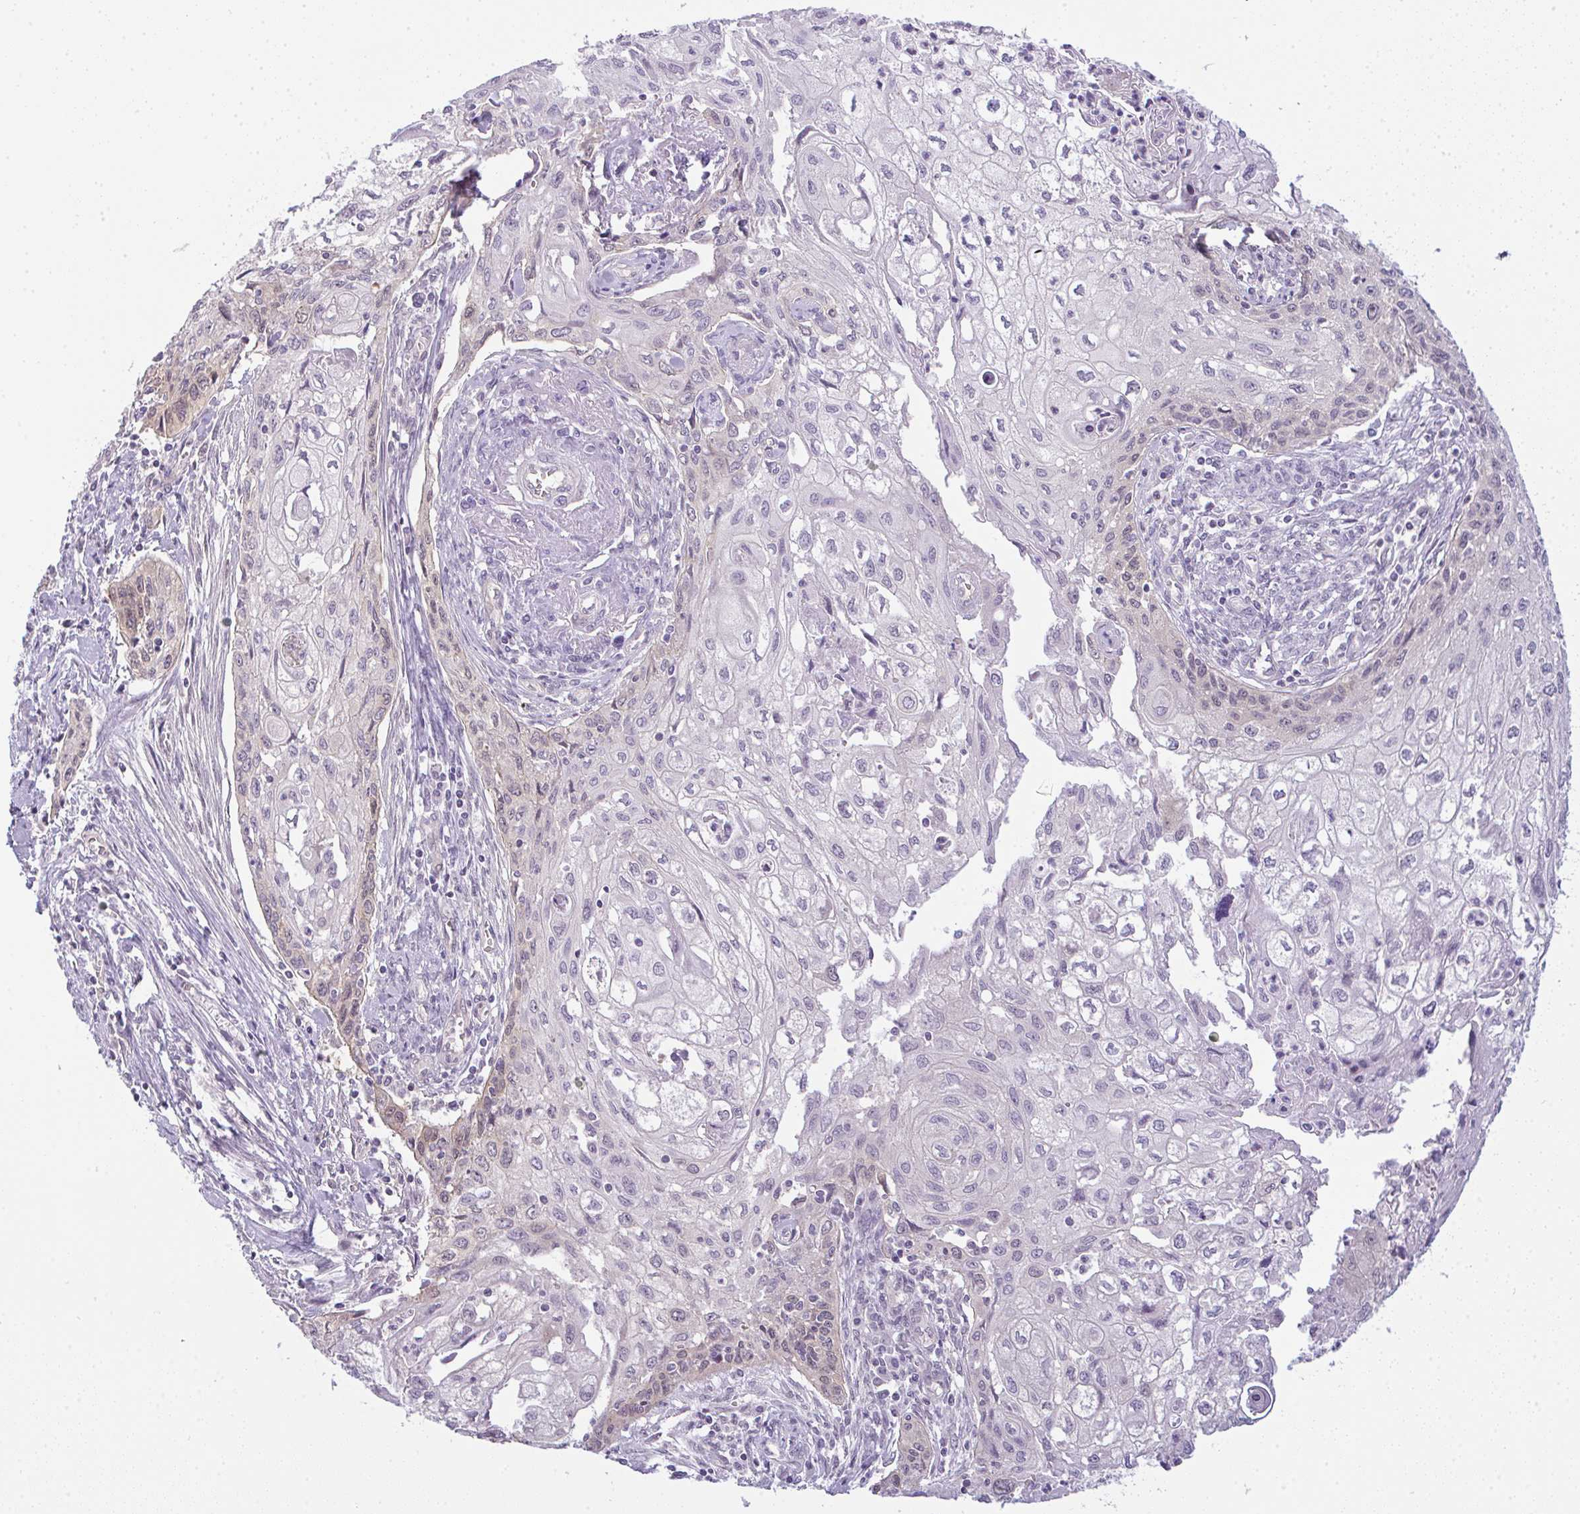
{"staining": {"intensity": "weak", "quantity": "<25%", "location": "nuclear"}, "tissue": "cervical cancer", "cell_type": "Tumor cells", "image_type": "cancer", "snomed": [{"axis": "morphology", "description": "Squamous cell carcinoma, NOS"}, {"axis": "topography", "description": "Cervix"}], "caption": "Immunohistochemical staining of human cervical cancer demonstrates no significant positivity in tumor cells.", "gene": "CSE1L", "patient": {"sex": "female", "age": 67}}